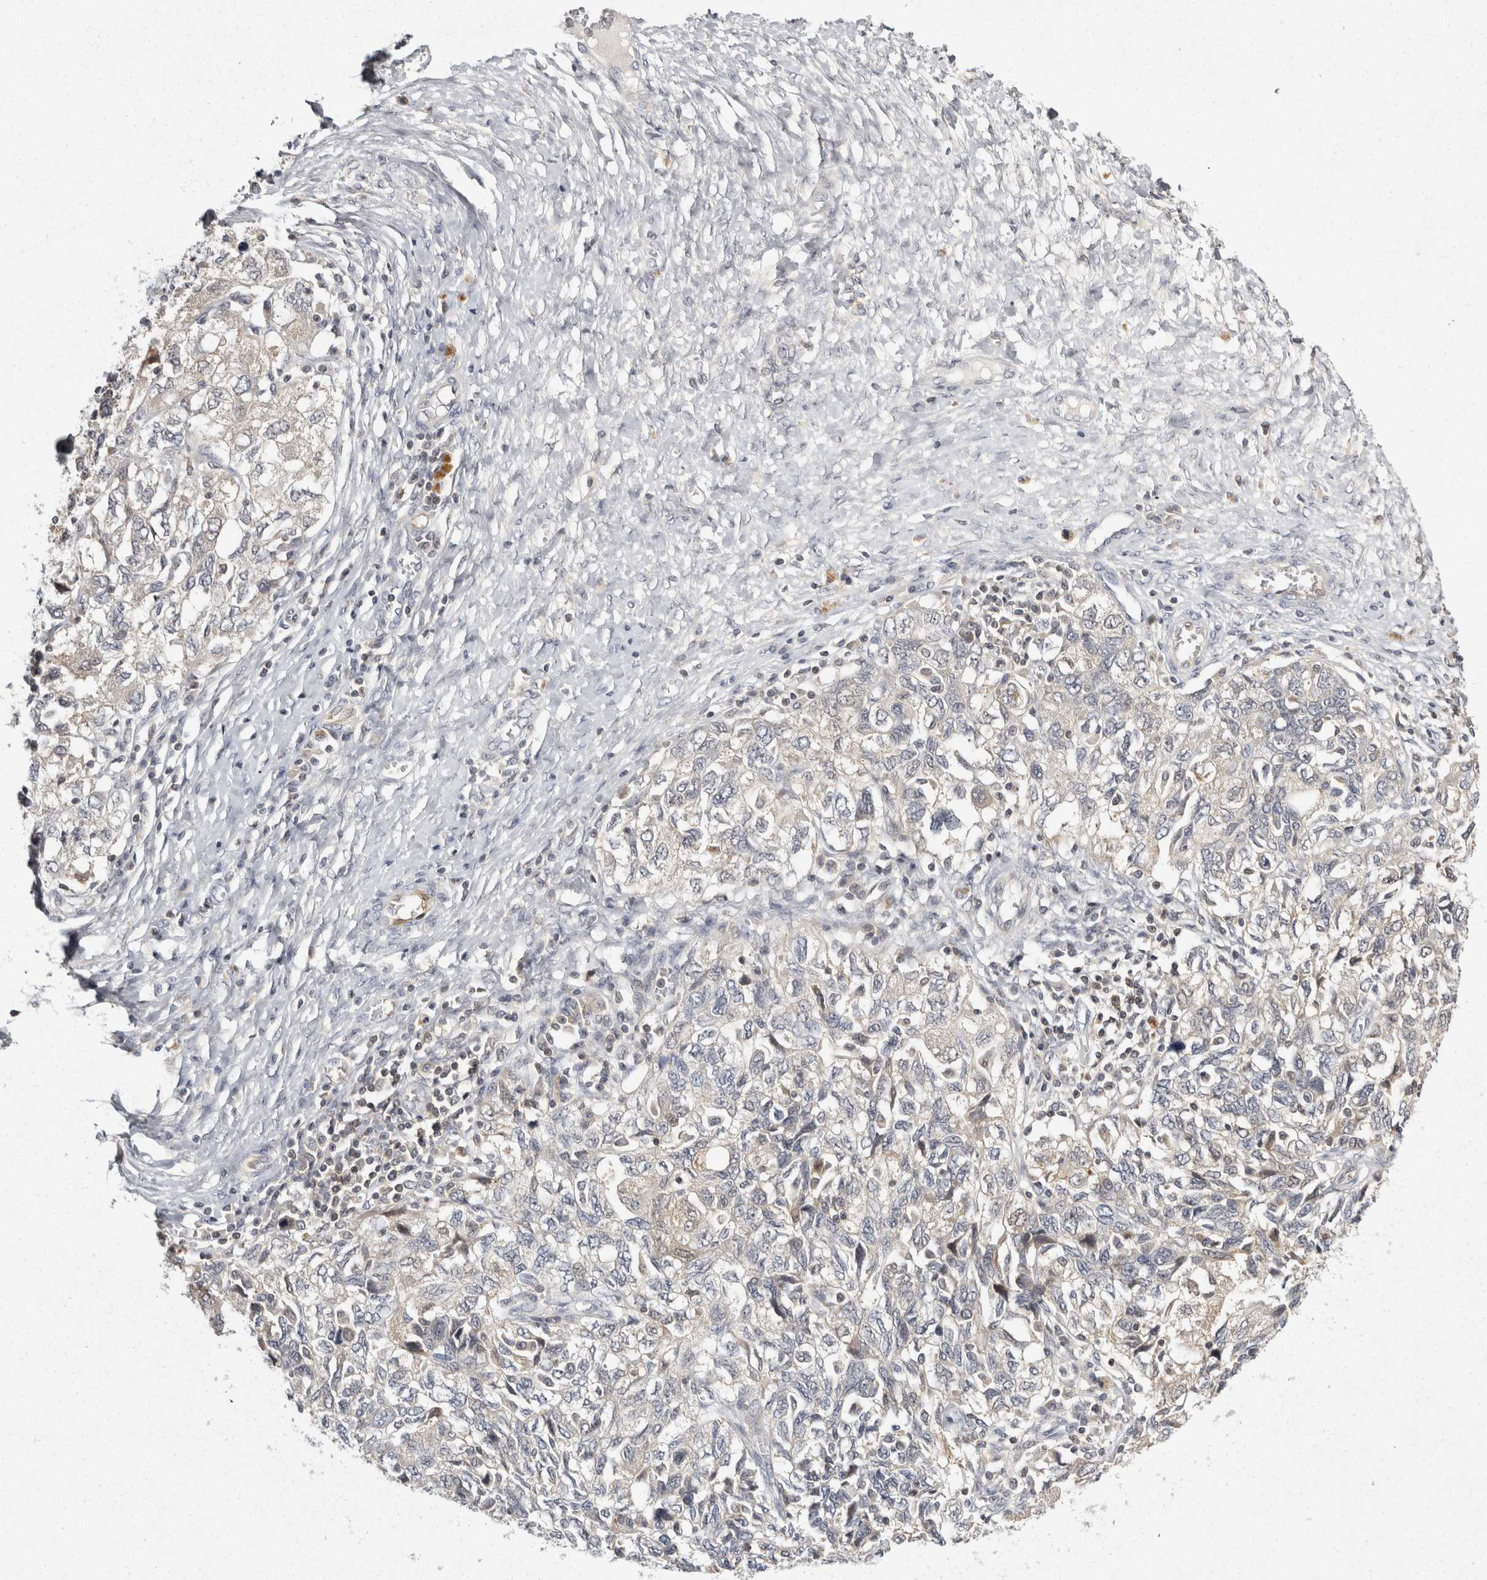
{"staining": {"intensity": "negative", "quantity": "none", "location": "none"}, "tissue": "ovarian cancer", "cell_type": "Tumor cells", "image_type": "cancer", "snomed": [{"axis": "morphology", "description": "Carcinoma, NOS"}, {"axis": "morphology", "description": "Cystadenocarcinoma, serous, NOS"}, {"axis": "topography", "description": "Ovary"}], "caption": "Human serous cystadenocarcinoma (ovarian) stained for a protein using immunohistochemistry (IHC) exhibits no staining in tumor cells.", "gene": "ACAT2", "patient": {"sex": "female", "age": 69}}